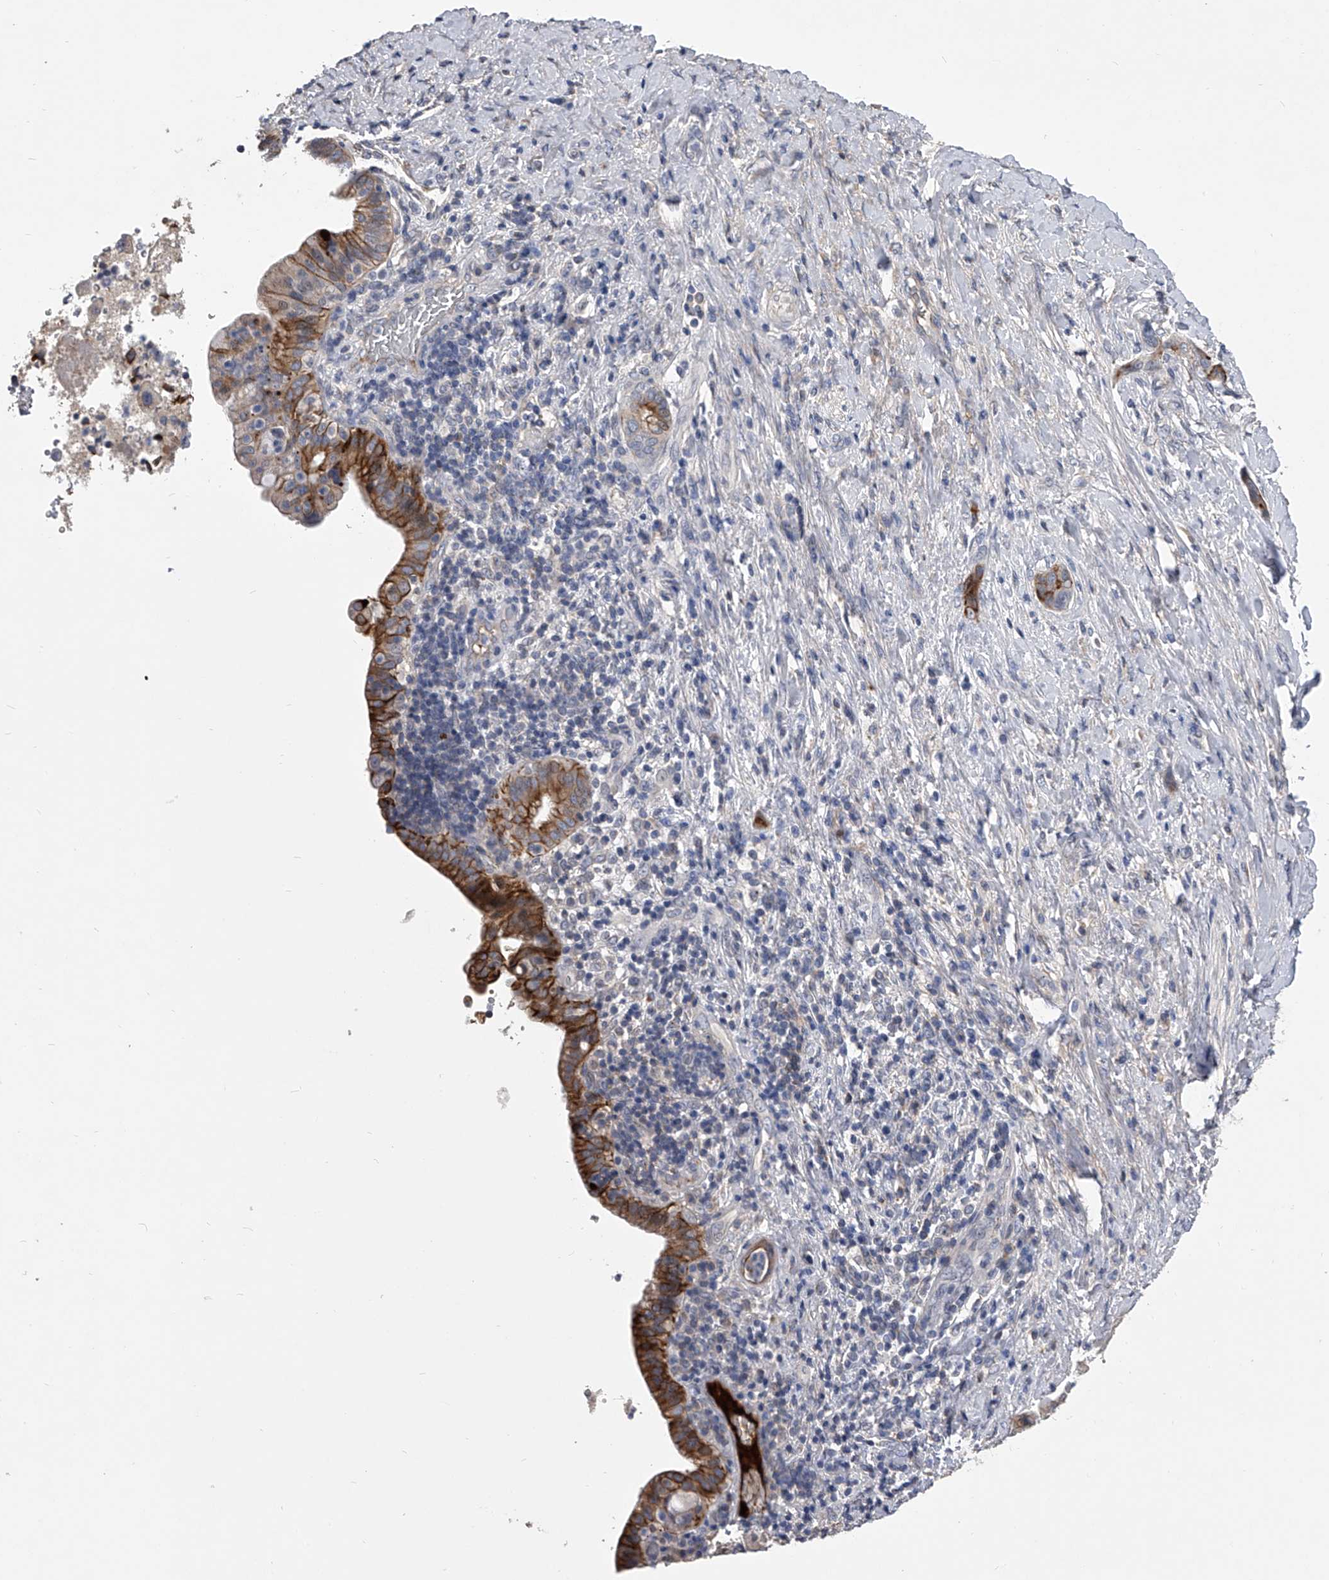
{"staining": {"intensity": "strong", "quantity": "25%-75%", "location": "cytoplasmic/membranous"}, "tissue": "liver cancer", "cell_type": "Tumor cells", "image_type": "cancer", "snomed": [{"axis": "morphology", "description": "Cholangiocarcinoma"}, {"axis": "topography", "description": "Liver"}], "caption": "A brown stain highlights strong cytoplasmic/membranous expression of a protein in human liver cancer (cholangiocarcinoma) tumor cells.", "gene": "MDN1", "patient": {"sex": "female", "age": 54}}